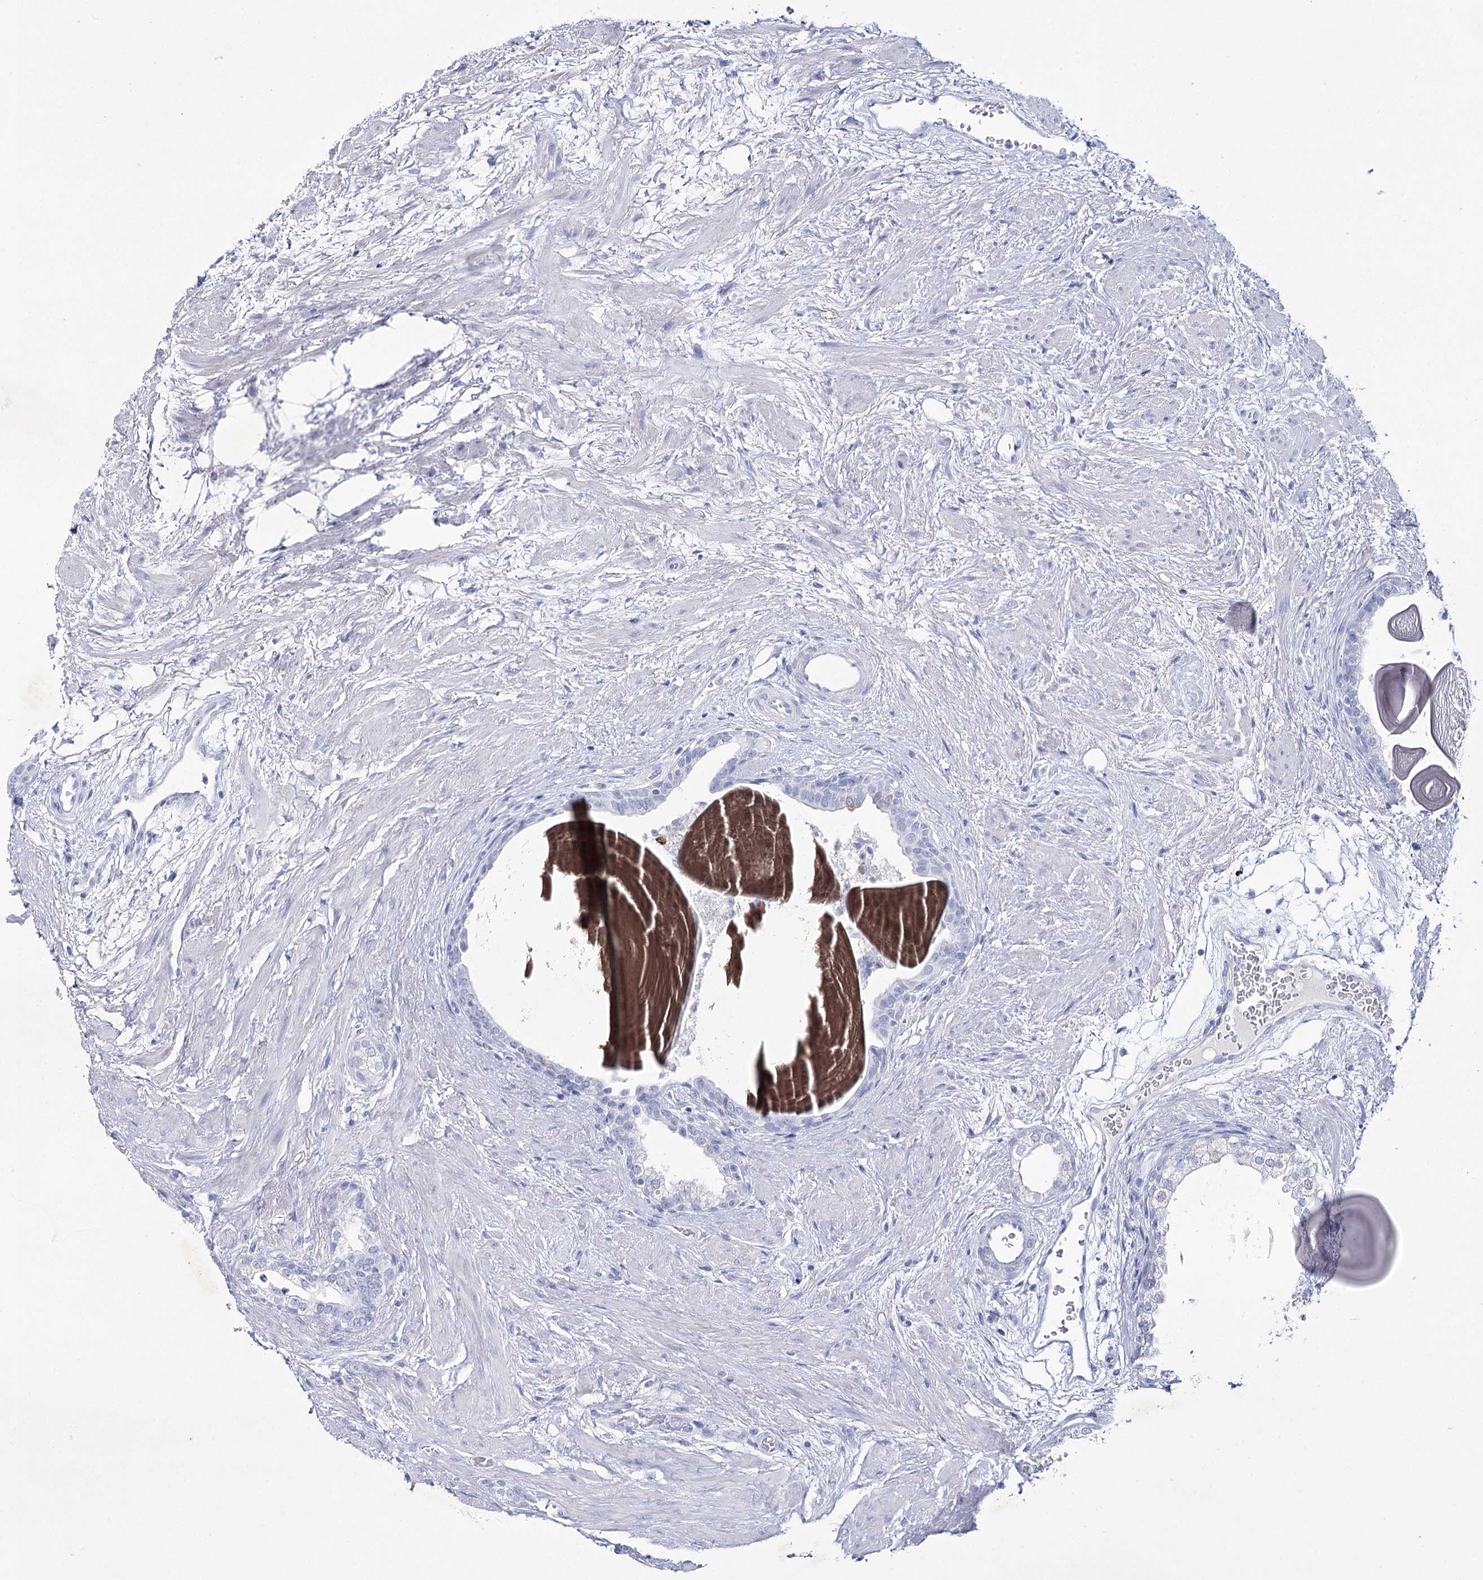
{"staining": {"intensity": "negative", "quantity": "none", "location": "none"}, "tissue": "prostate", "cell_type": "Glandular cells", "image_type": "normal", "snomed": [{"axis": "morphology", "description": "Normal tissue, NOS"}, {"axis": "topography", "description": "Prostate"}], "caption": "Immunohistochemistry (IHC) micrograph of normal human prostate stained for a protein (brown), which exhibits no staining in glandular cells. (Brightfield microscopy of DAB IHC at high magnification).", "gene": "RNF186", "patient": {"sex": "male", "age": 48}}